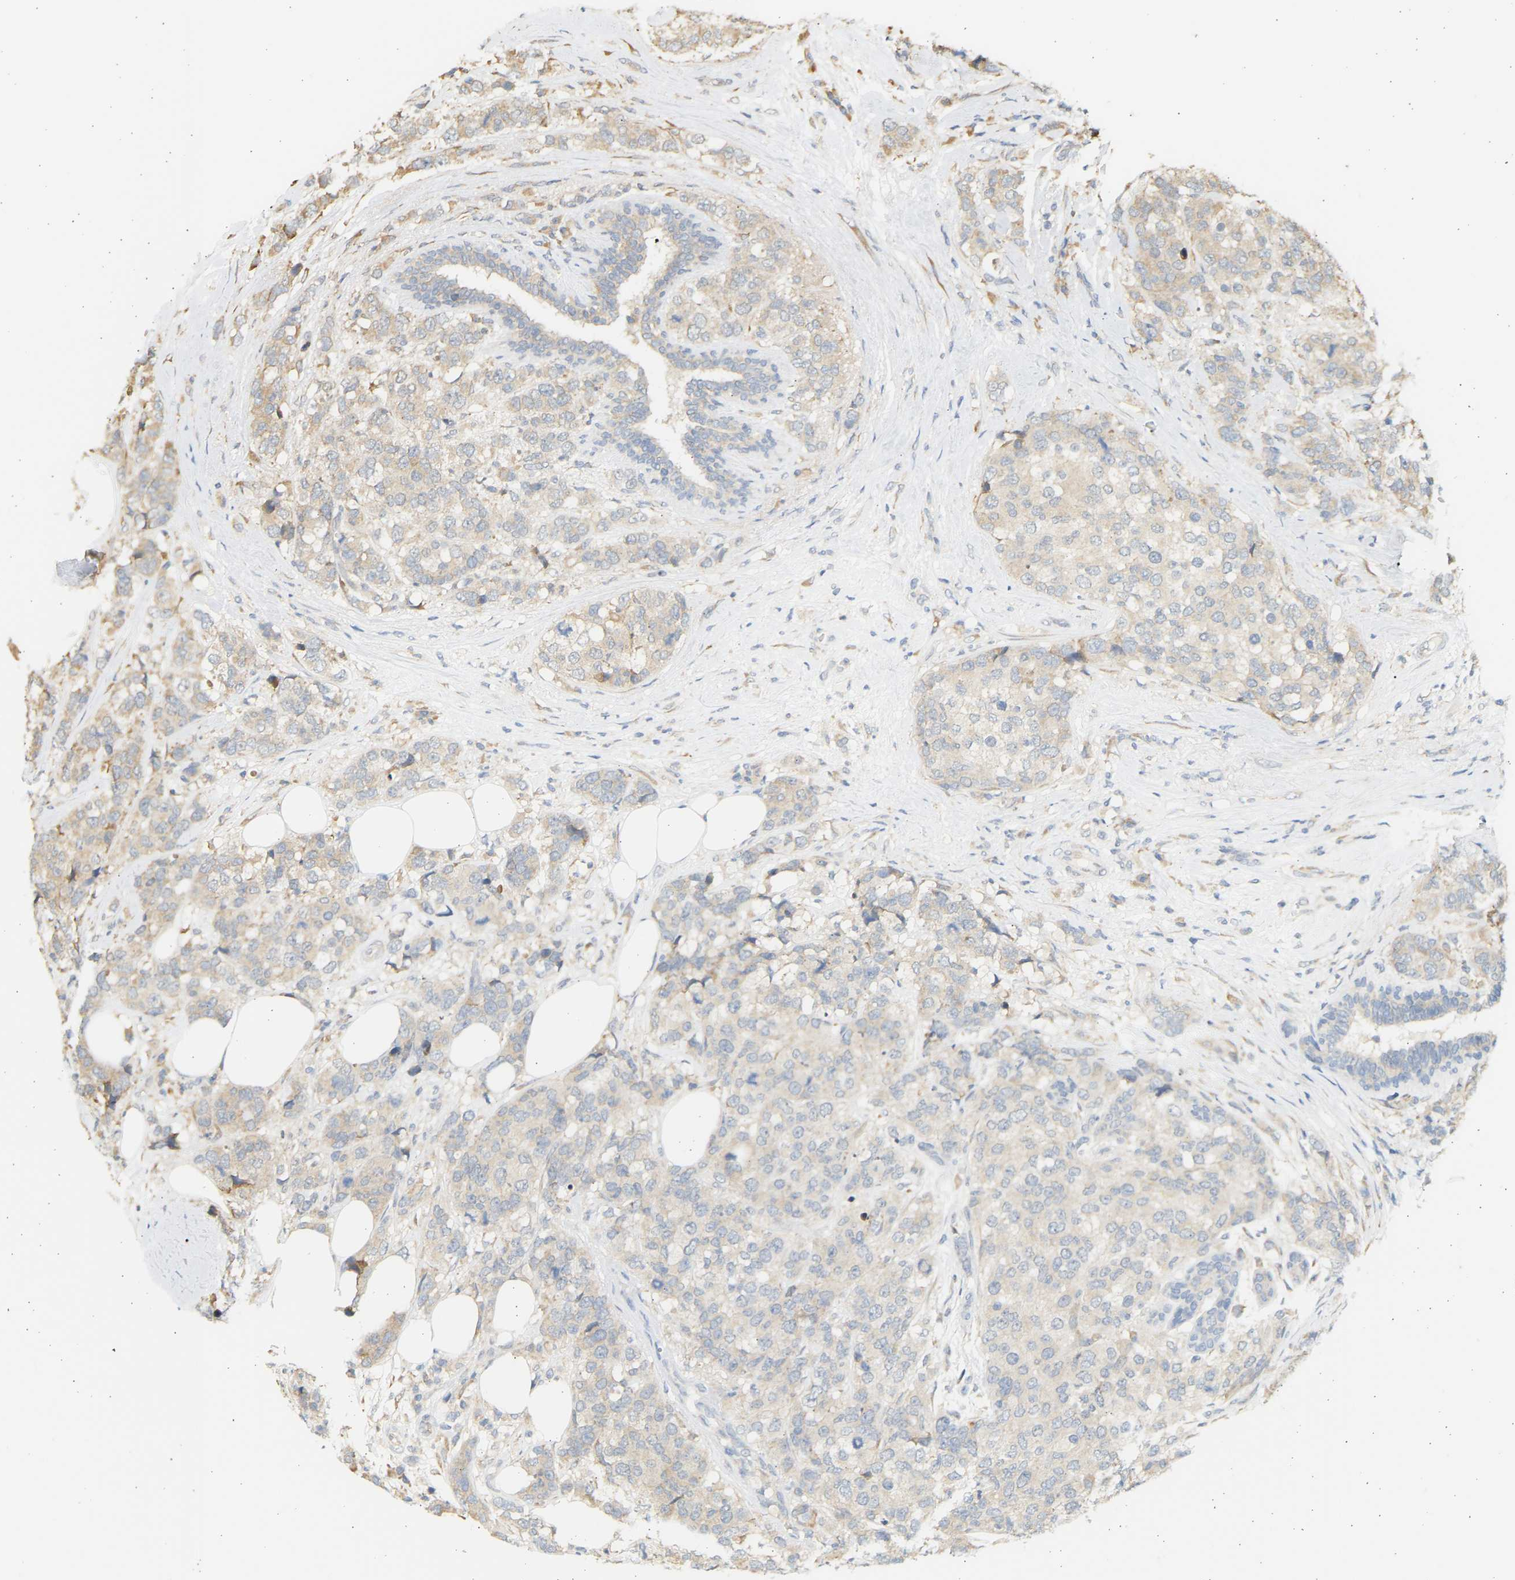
{"staining": {"intensity": "weak", "quantity": ">75%", "location": "cytoplasmic/membranous"}, "tissue": "breast cancer", "cell_type": "Tumor cells", "image_type": "cancer", "snomed": [{"axis": "morphology", "description": "Lobular carcinoma"}, {"axis": "topography", "description": "Breast"}], "caption": "Breast cancer (lobular carcinoma) was stained to show a protein in brown. There is low levels of weak cytoplasmic/membranous positivity in about >75% of tumor cells.", "gene": "B4GALT6", "patient": {"sex": "female", "age": 59}}